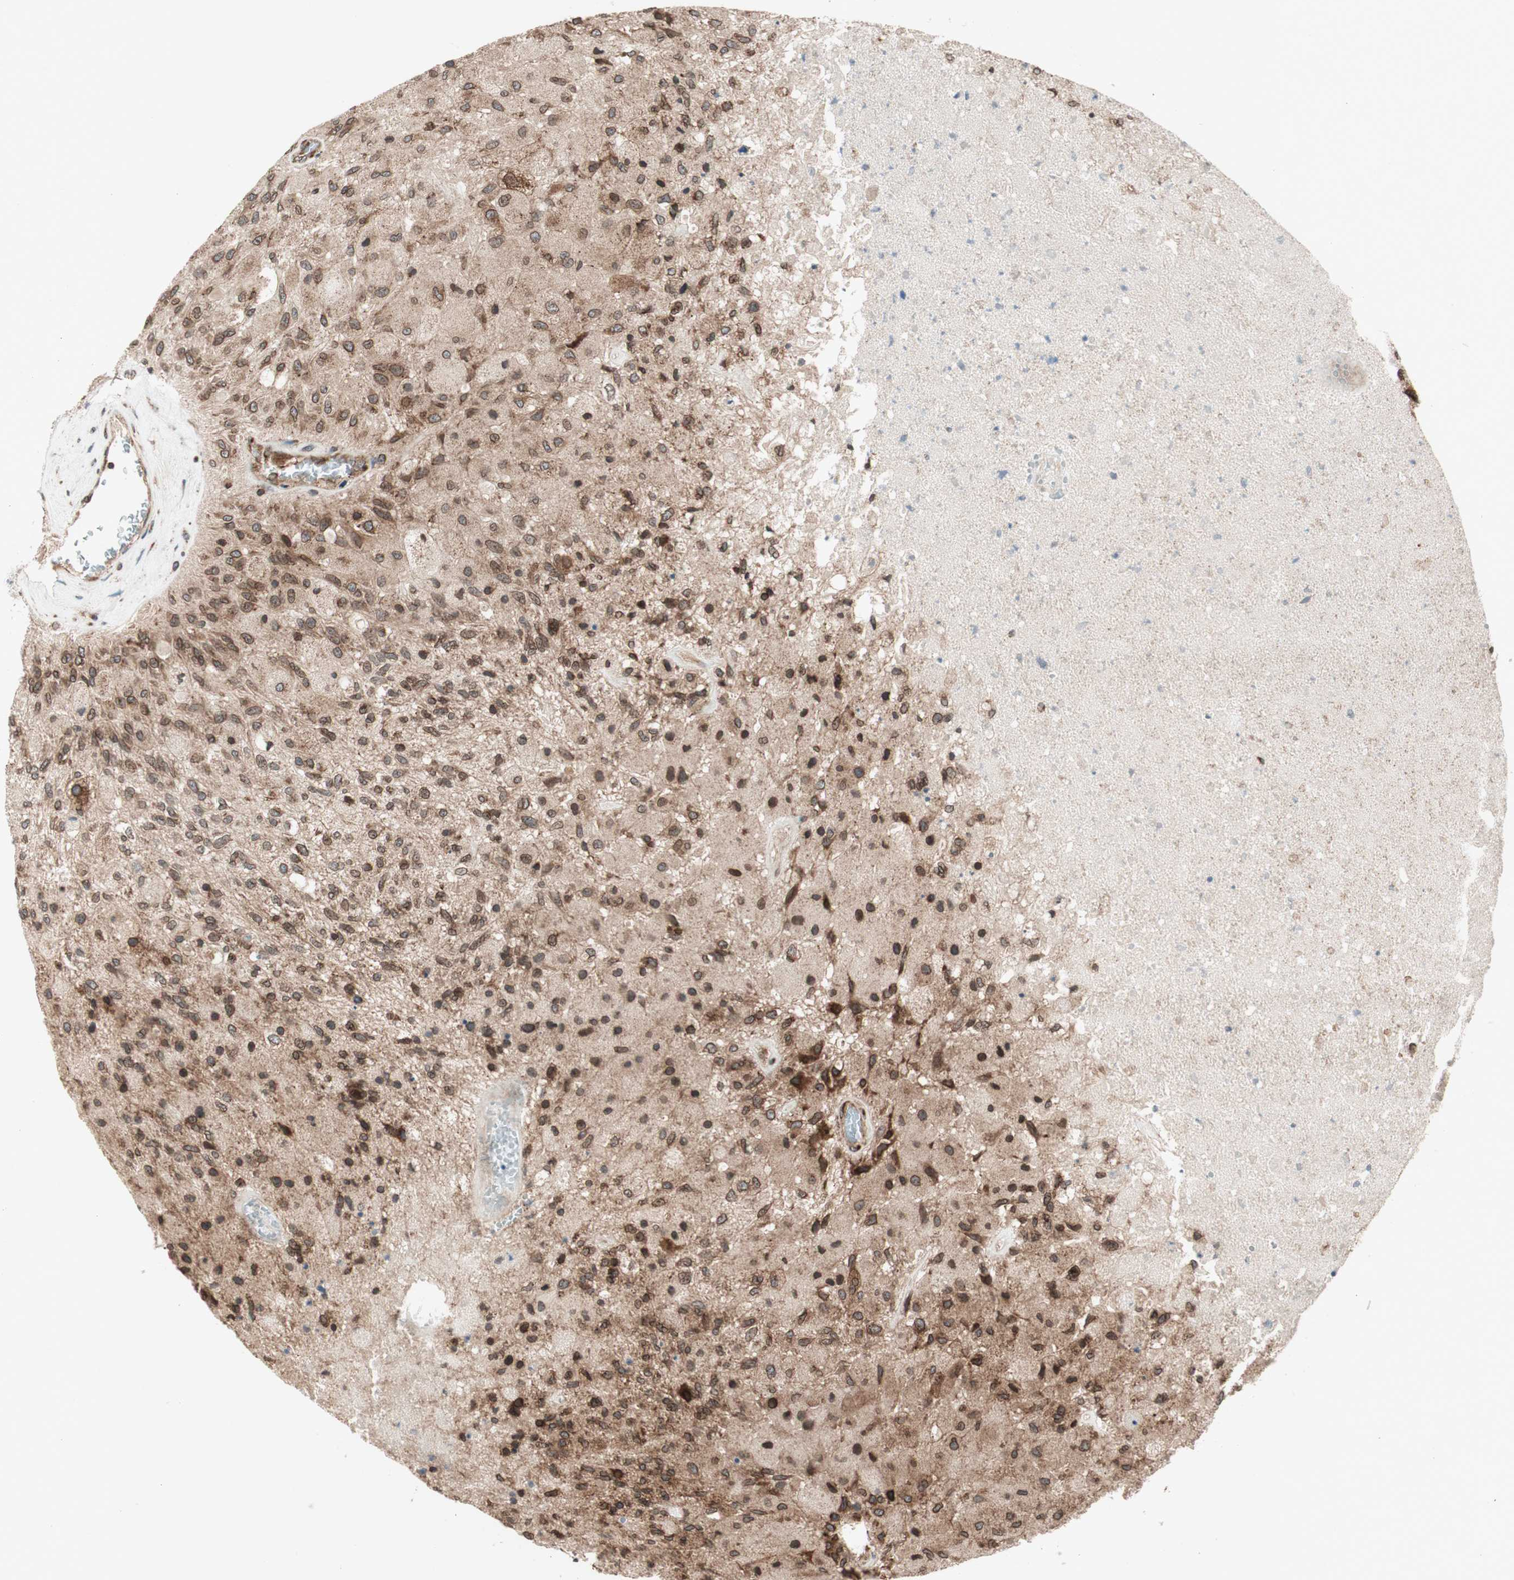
{"staining": {"intensity": "moderate", "quantity": ">75%", "location": "cytoplasmic/membranous,nuclear"}, "tissue": "glioma", "cell_type": "Tumor cells", "image_type": "cancer", "snomed": [{"axis": "morphology", "description": "Normal tissue, NOS"}, {"axis": "morphology", "description": "Glioma, malignant, High grade"}, {"axis": "topography", "description": "Cerebral cortex"}], "caption": "Approximately >75% of tumor cells in glioma exhibit moderate cytoplasmic/membranous and nuclear protein staining as visualized by brown immunohistochemical staining.", "gene": "NUP62", "patient": {"sex": "male", "age": 77}}